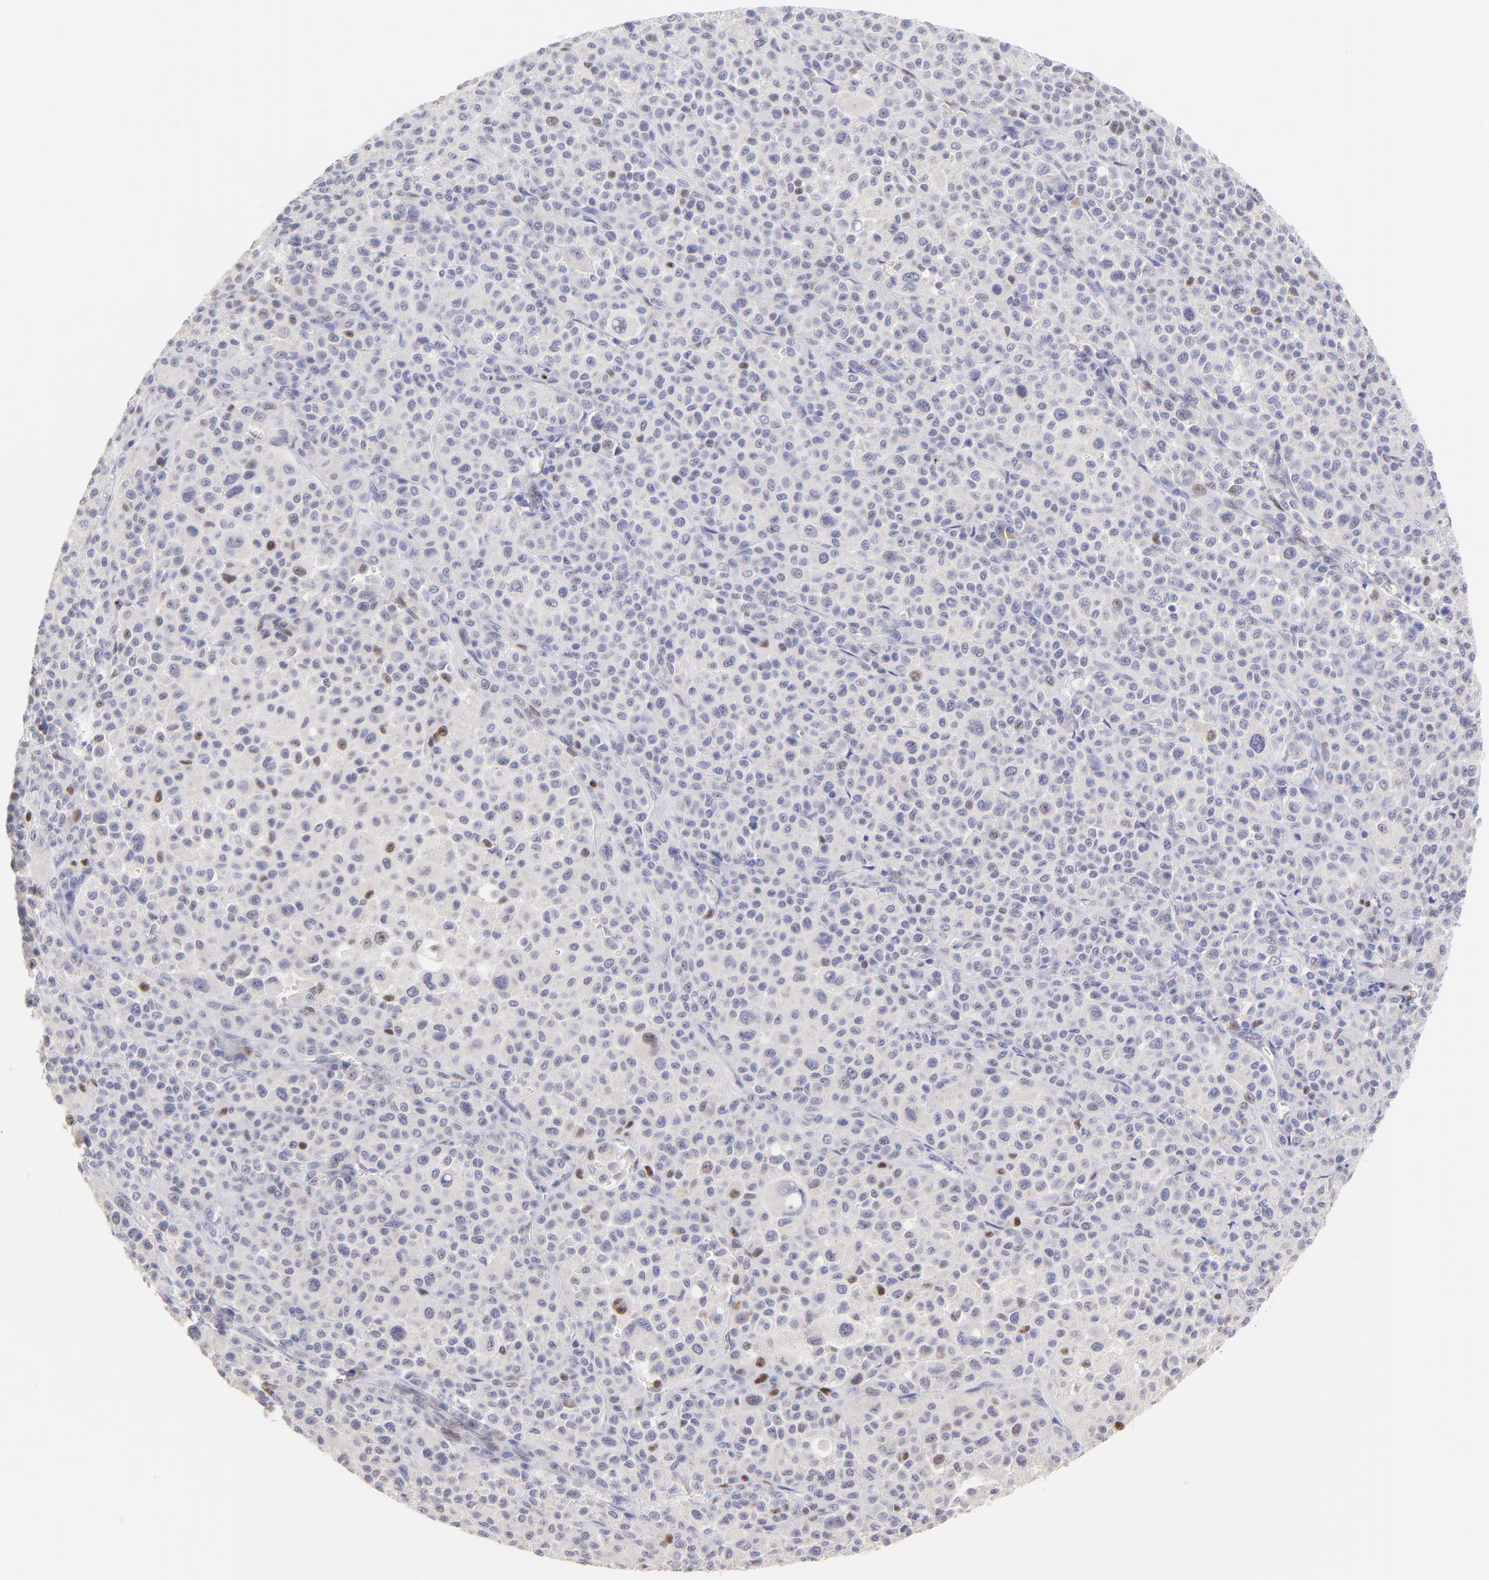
{"staining": {"intensity": "weak", "quantity": "<25%", "location": "nuclear"}, "tissue": "melanoma", "cell_type": "Tumor cells", "image_type": "cancer", "snomed": [{"axis": "morphology", "description": "Malignant melanoma, Metastatic site"}, {"axis": "topography", "description": "Skin"}], "caption": "The histopathology image reveals no significant positivity in tumor cells of melanoma. Brightfield microscopy of immunohistochemistry (IHC) stained with DAB (3,3'-diaminobenzidine) (brown) and hematoxylin (blue), captured at high magnification.", "gene": "KLF4", "patient": {"sex": "female", "age": 74}}